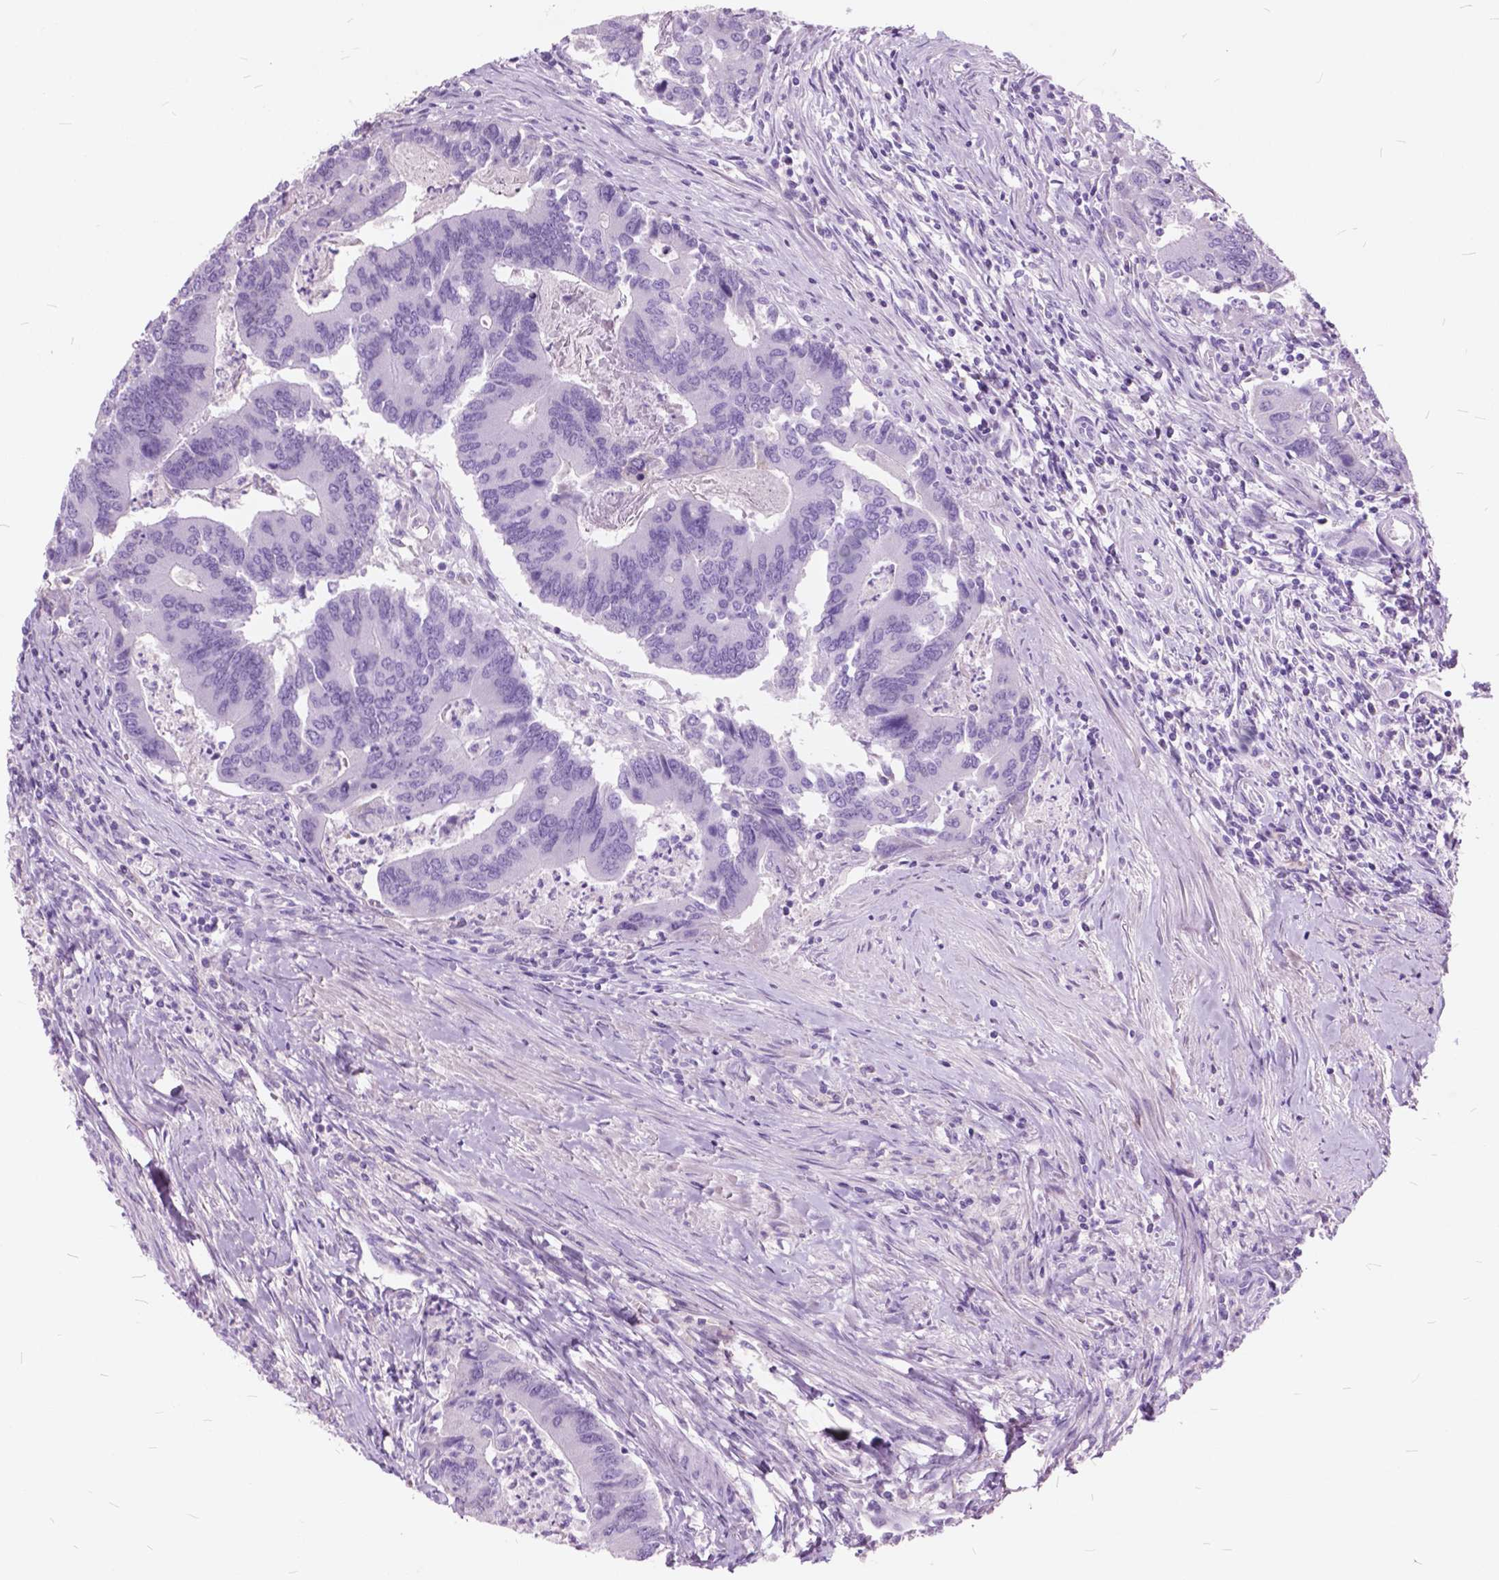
{"staining": {"intensity": "negative", "quantity": "none", "location": "none"}, "tissue": "colorectal cancer", "cell_type": "Tumor cells", "image_type": "cancer", "snomed": [{"axis": "morphology", "description": "Adenocarcinoma, NOS"}, {"axis": "topography", "description": "Colon"}], "caption": "Immunohistochemical staining of human adenocarcinoma (colorectal) reveals no significant staining in tumor cells.", "gene": "GDF9", "patient": {"sex": "female", "age": 67}}